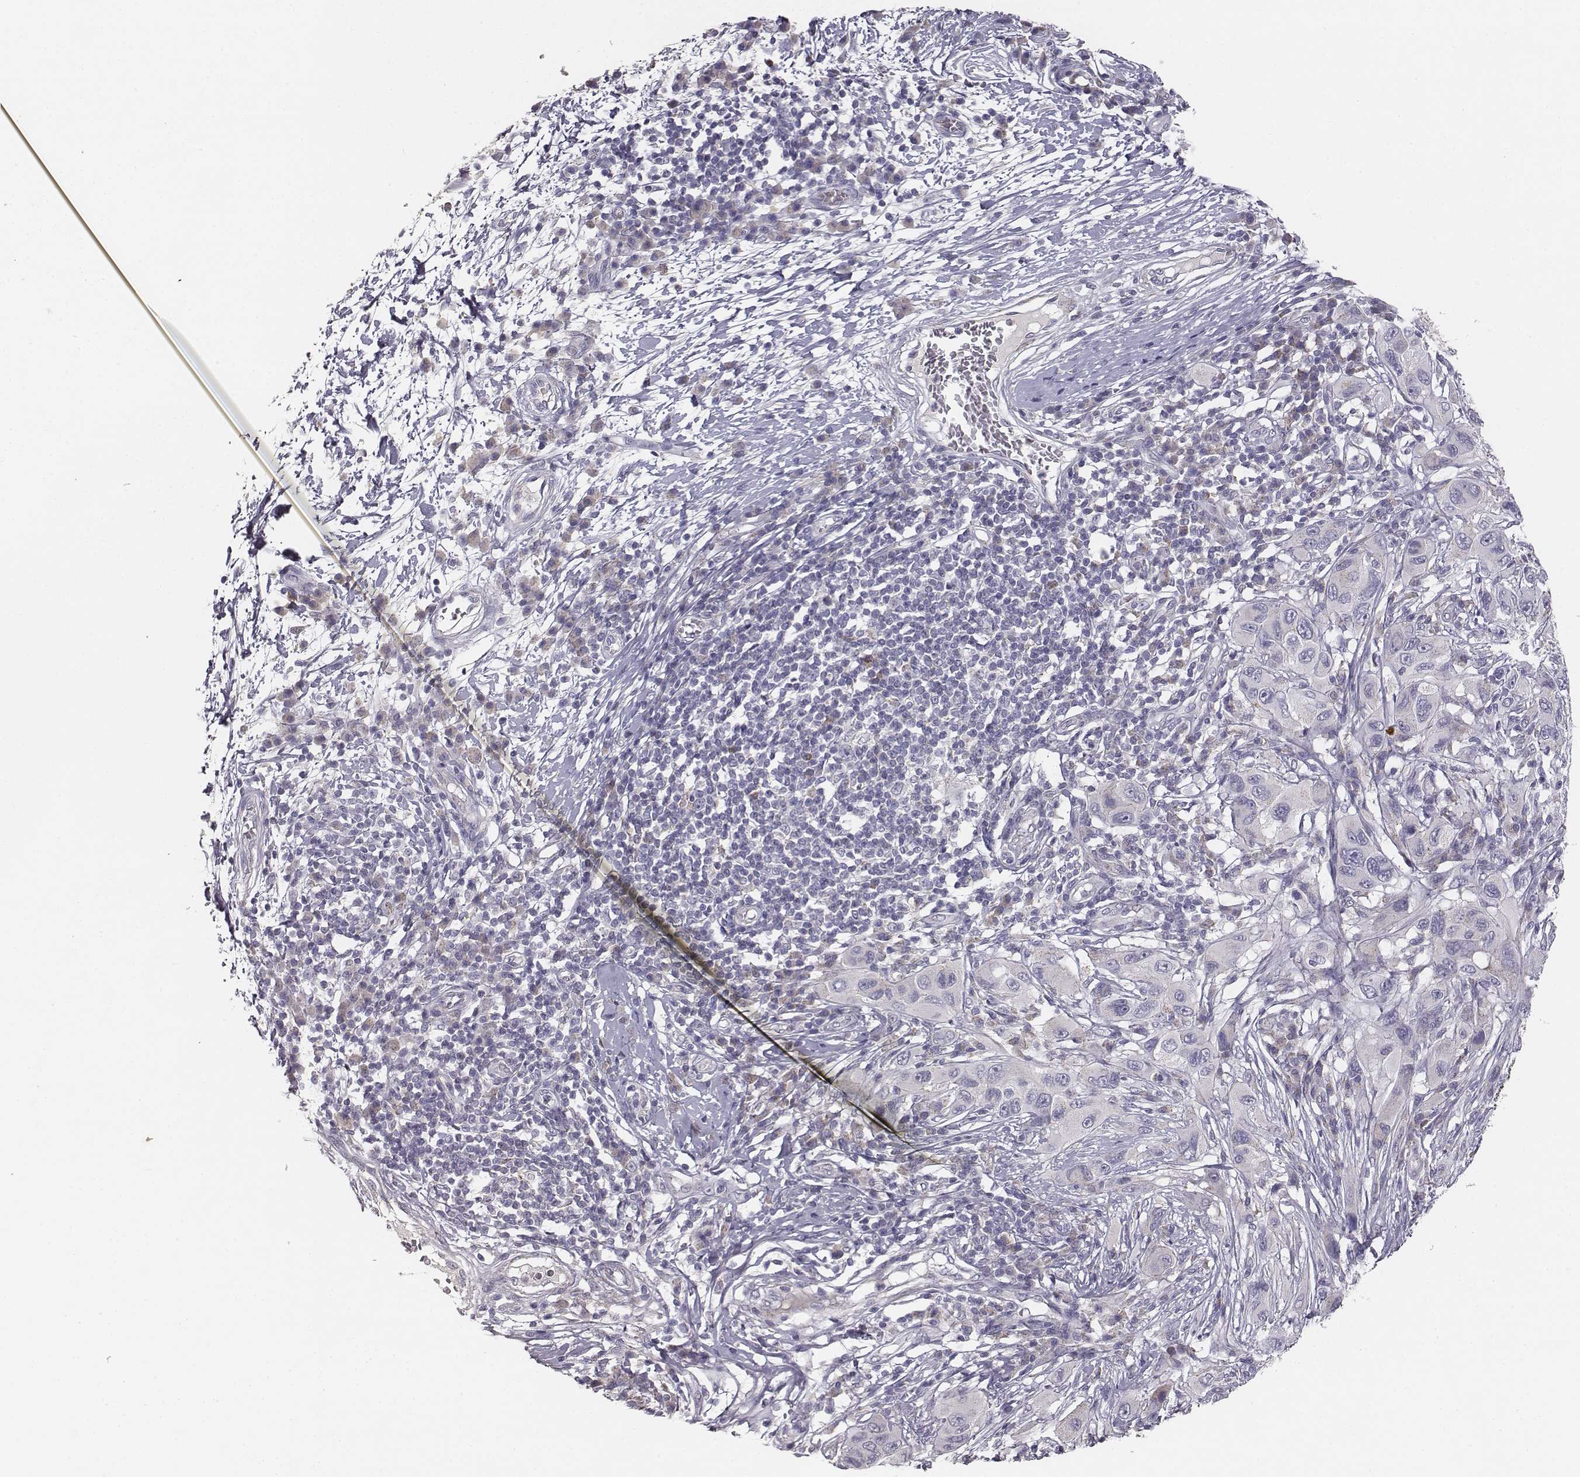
{"staining": {"intensity": "weak", "quantity": "25%-75%", "location": "cytoplasmic/membranous"}, "tissue": "melanoma", "cell_type": "Tumor cells", "image_type": "cancer", "snomed": [{"axis": "morphology", "description": "Malignant melanoma, NOS"}, {"axis": "topography", "description": "Skin"}], "caption": "Protein staining of malignant melanoma tissue demonstrates weak cytoplasmic/membranous expression in approximately 25%-75% of tumor cells. (Stains: DAB in brown, nuclei in blue, Microscopy: brightfield microscopy at high magnification).", "gene": "ABCD3", "patient": {"sex": "male", "age": 53}}